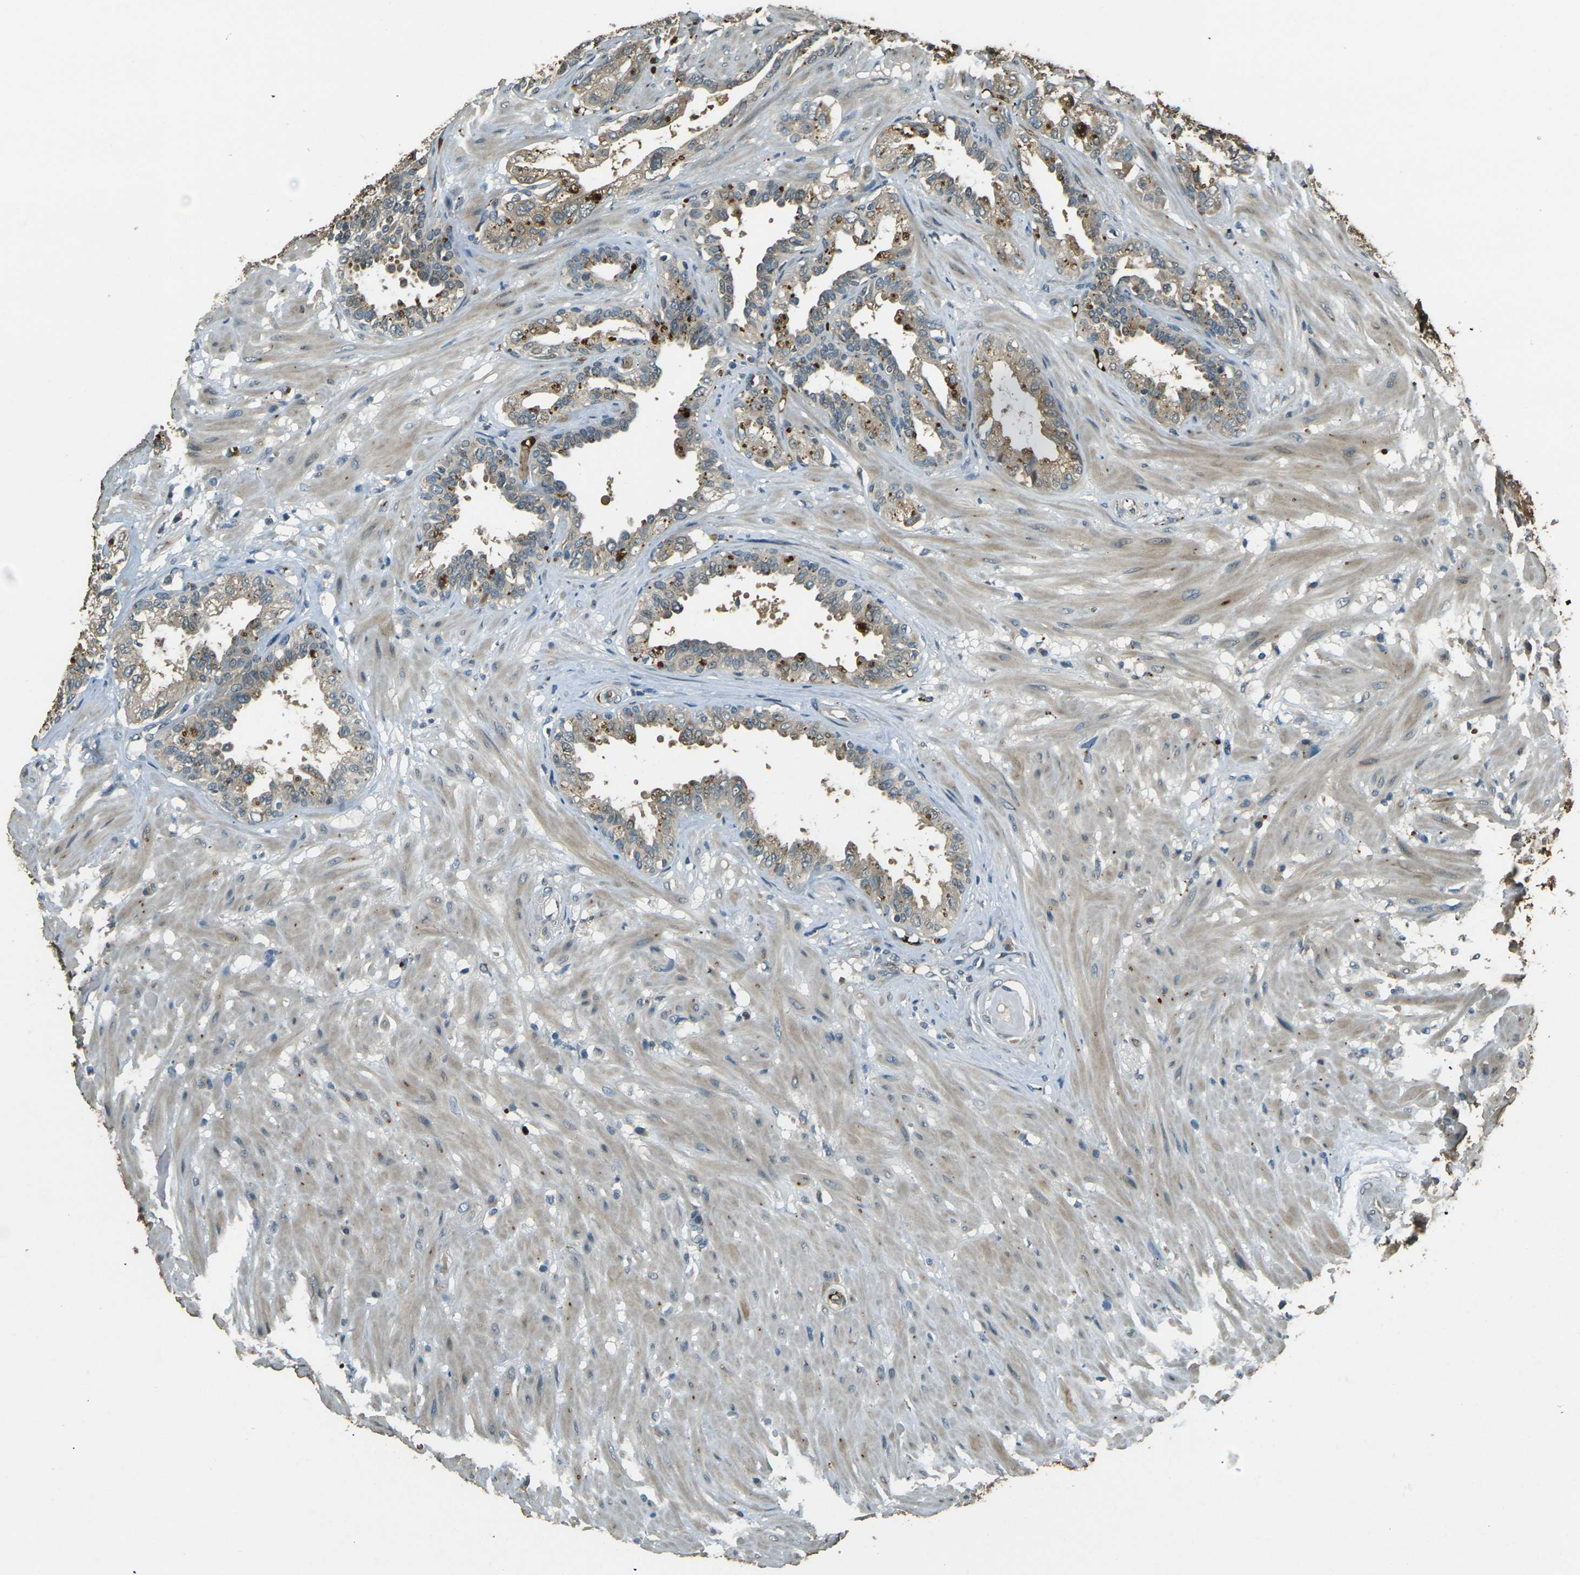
{"staining": {"intensity": "moderate", "quantity": "25%-75%", "location": "cytoplasmic/membranous"}, "tissue": "seminal vesicle", "cell_type": "Glandular cells", "image_type": "normal", "snomed": [{"axis": "morphology", "description": "Normal tissue, NOS"}, {"axis": "topography", "description": "Seminal veicle"}], "caption": "High-power microscopy captured an immunohistochemistry (IHC) photomicrograph of normal seminal vesicle, revealing moderate cytoplasmic/membranous staining in approximately 25%-75% of glandular cells. The staining is performed using DAB (3,3'-diaminobenzidine) brown chromogen to label protein expression. The nuclei are counter-stained blue using hematoxylin.", "gene": "TOR1A", "patient": {"sex": "male", "age": 61}}